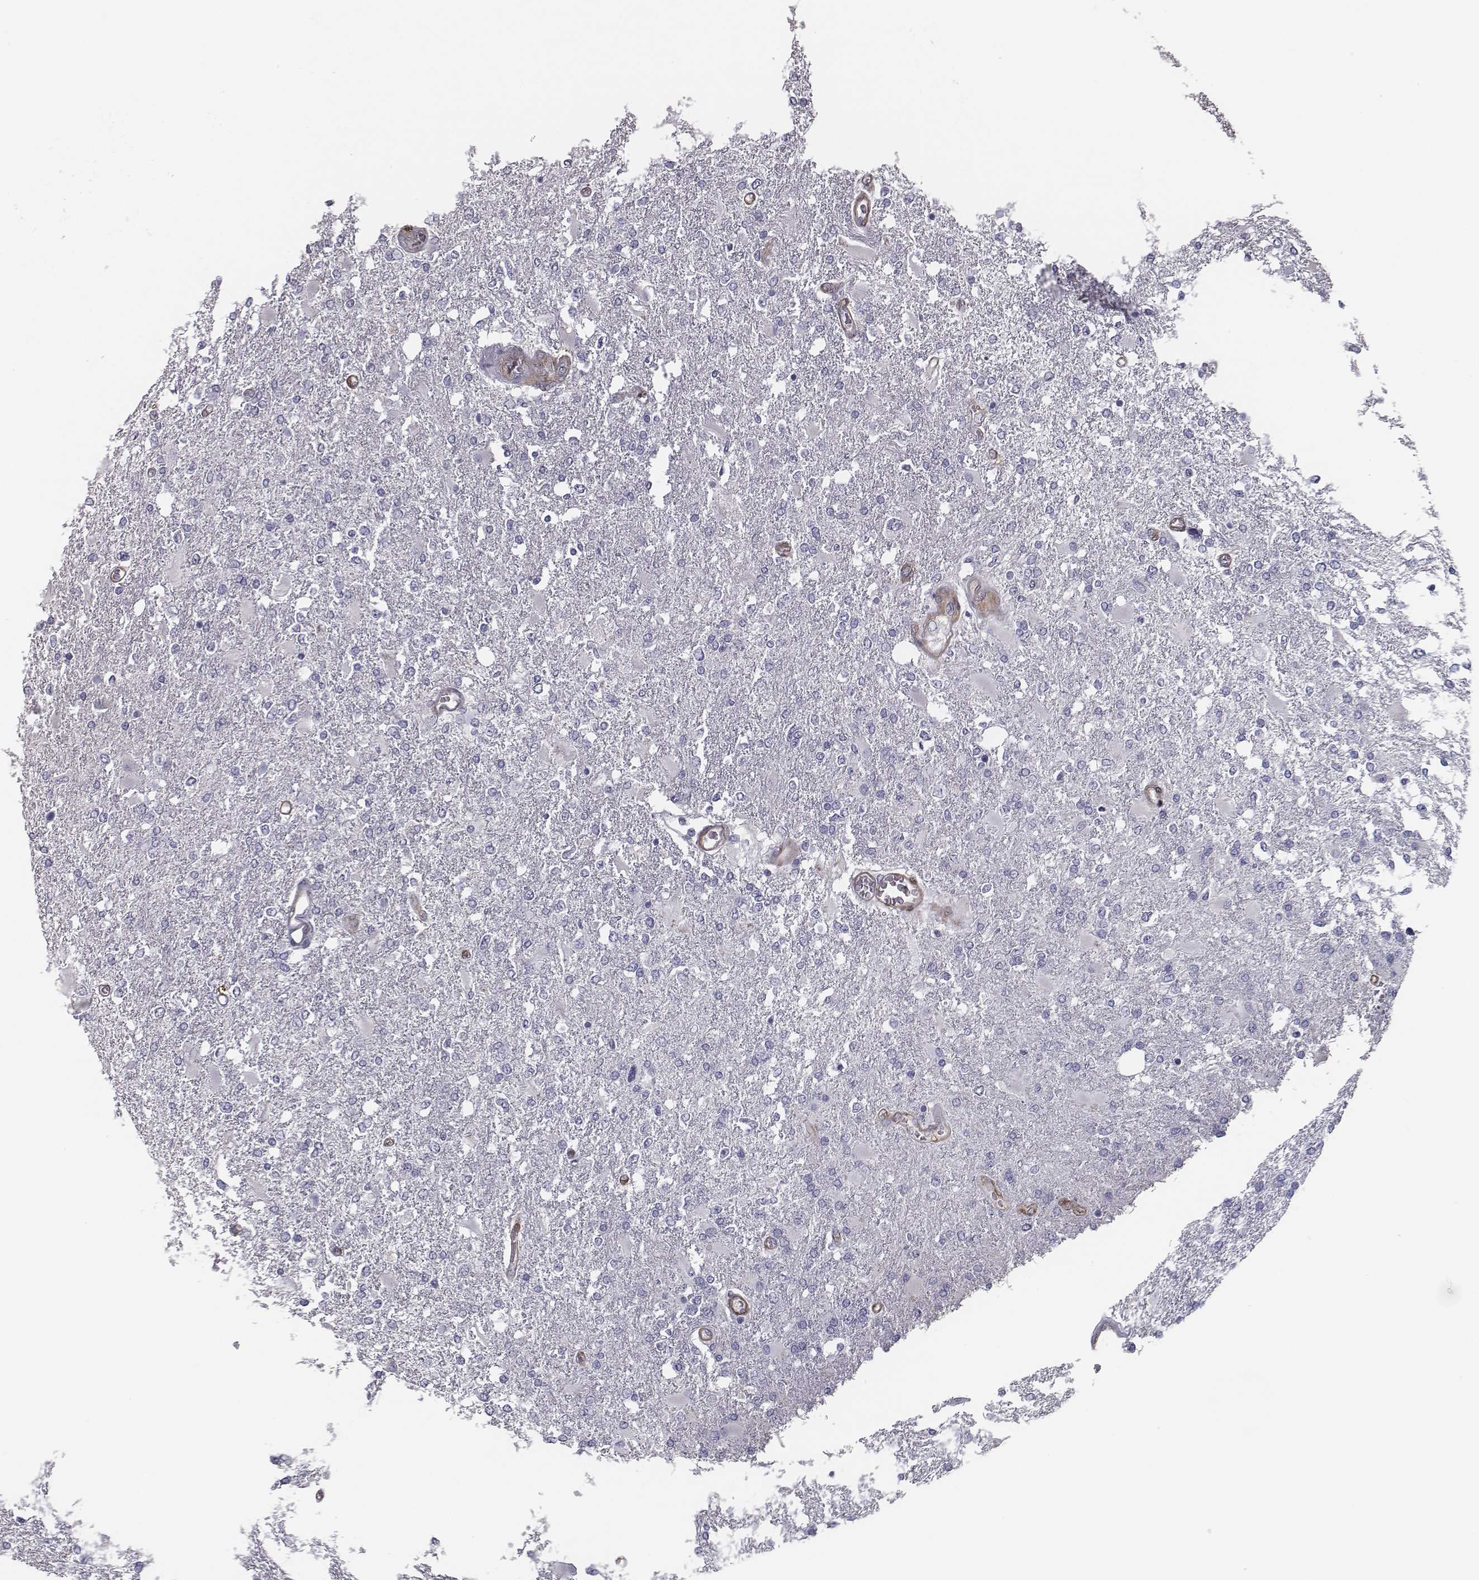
{"staining": {"intensity": "negative", "quantity": "none", "location": "none"}, "tissue": "glioma", "cell_type": "Tumor cells", "image_type": "cancer", "snomed": [{"axis": "morphology", "description": "Glioma, malignant, High grade"}, {"axis": "topography", "description": "Cerebral cortex"}], "caption": "IHC micrograph of neoplastic tissue: malignant glioma (high-grade) stained with DAB demonstrates no significant protein expression in tumor cells.", "gene": "ISYNA1", "patient": {"sex": "male", "age": 79}}